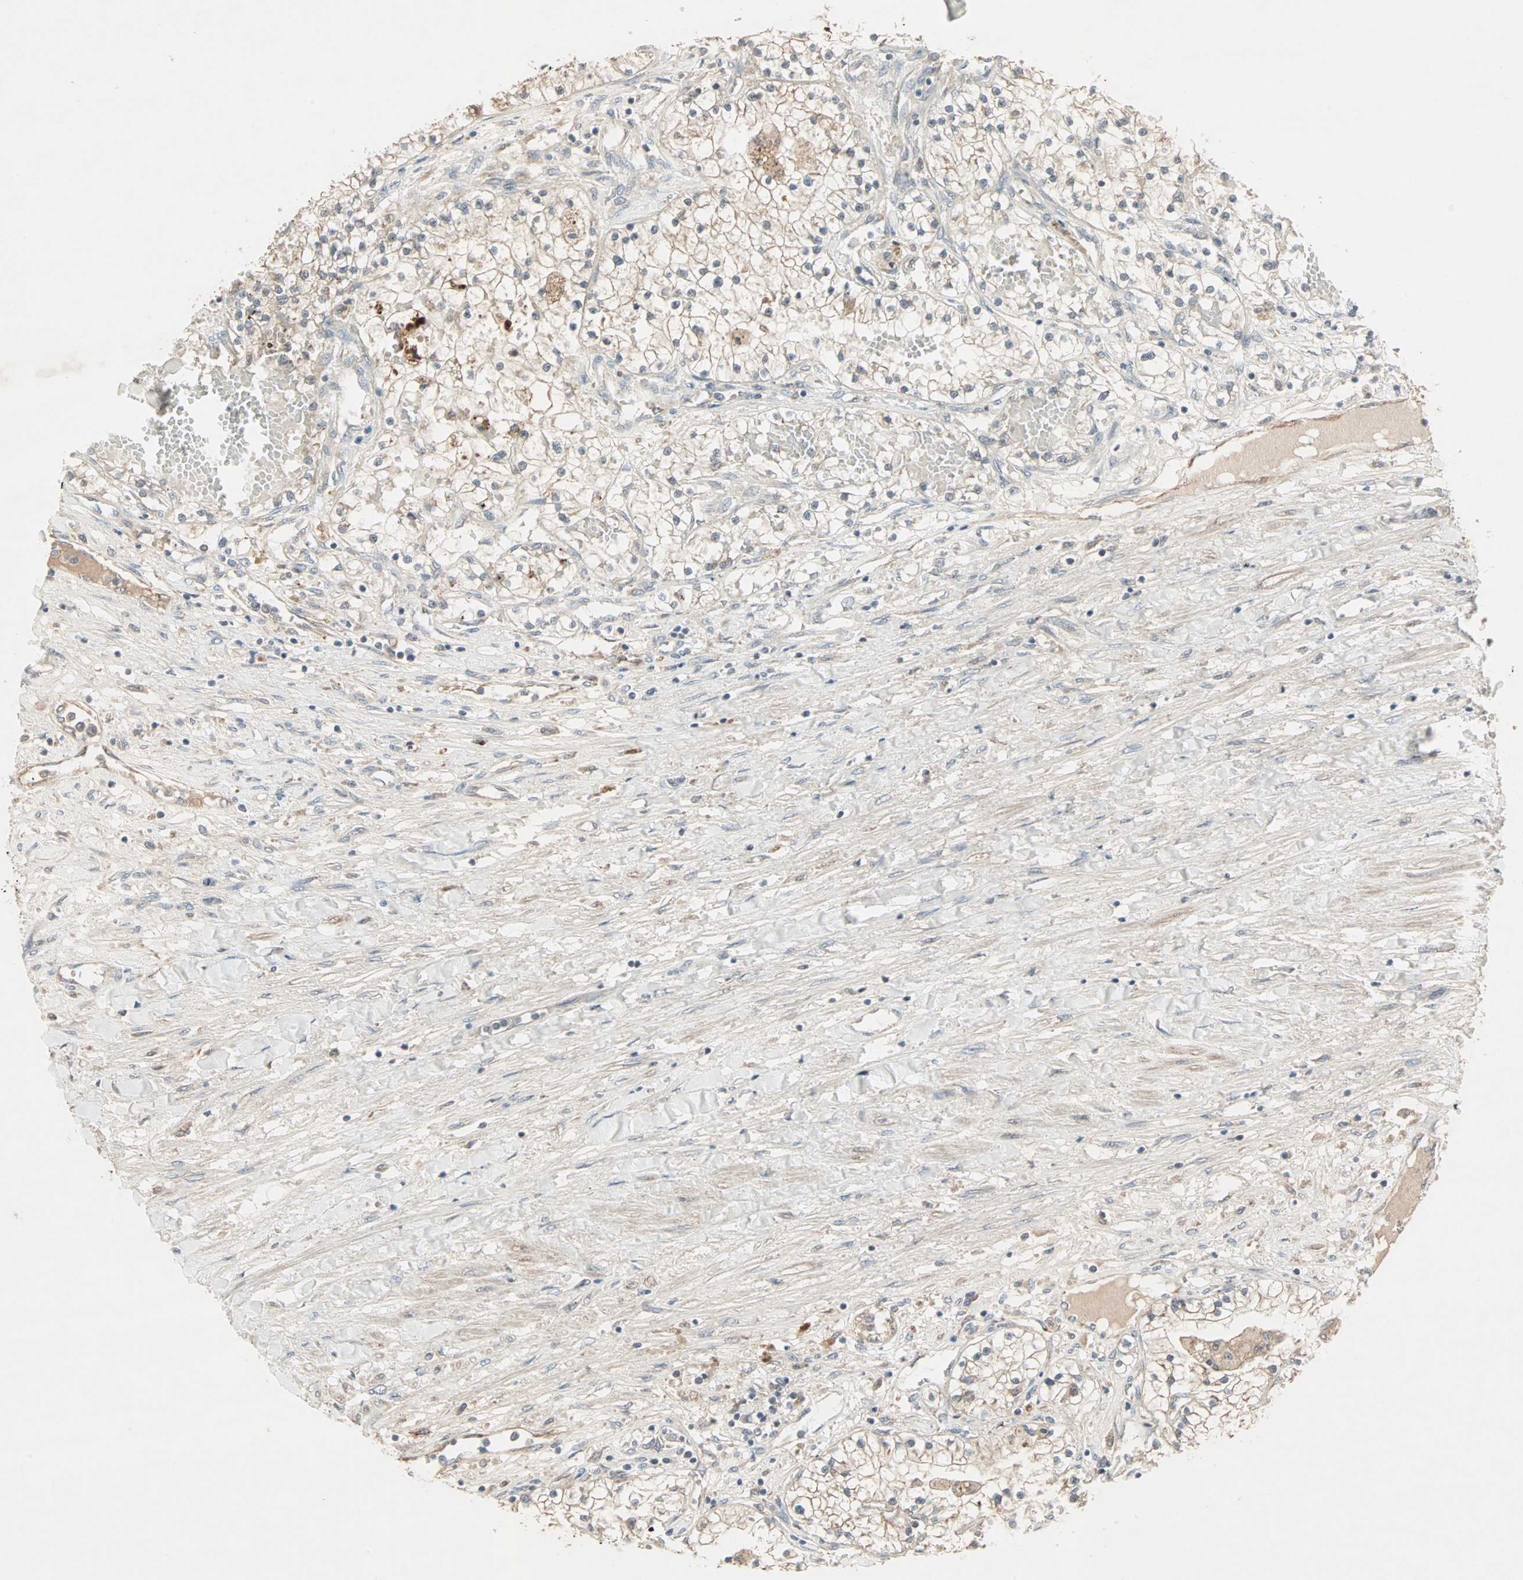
{"staining": {"intensity": "negative", "quantity": "none", "location": "none"}, "tissue": "renal cancer", "cell_type": "Tumor cells", "image_type": "cancer", "snomed": [{"axis": "morphology", "description": "Adenocarcinoma, NOS"}, {"axis": "topography", "description": "Kidney"}], "caption": "An image of adenocarcinoma (renal) stained for a protein demonstrates no brown staining in tumor cells. (Stains: DAB immunohistochemistry with hematoxylin counter stain, Microscopy: brightfield microscopy at high magnification).", "gene": "JMJD7-PLA2G4B", "patient": {"sex": "male", "age": 68}}